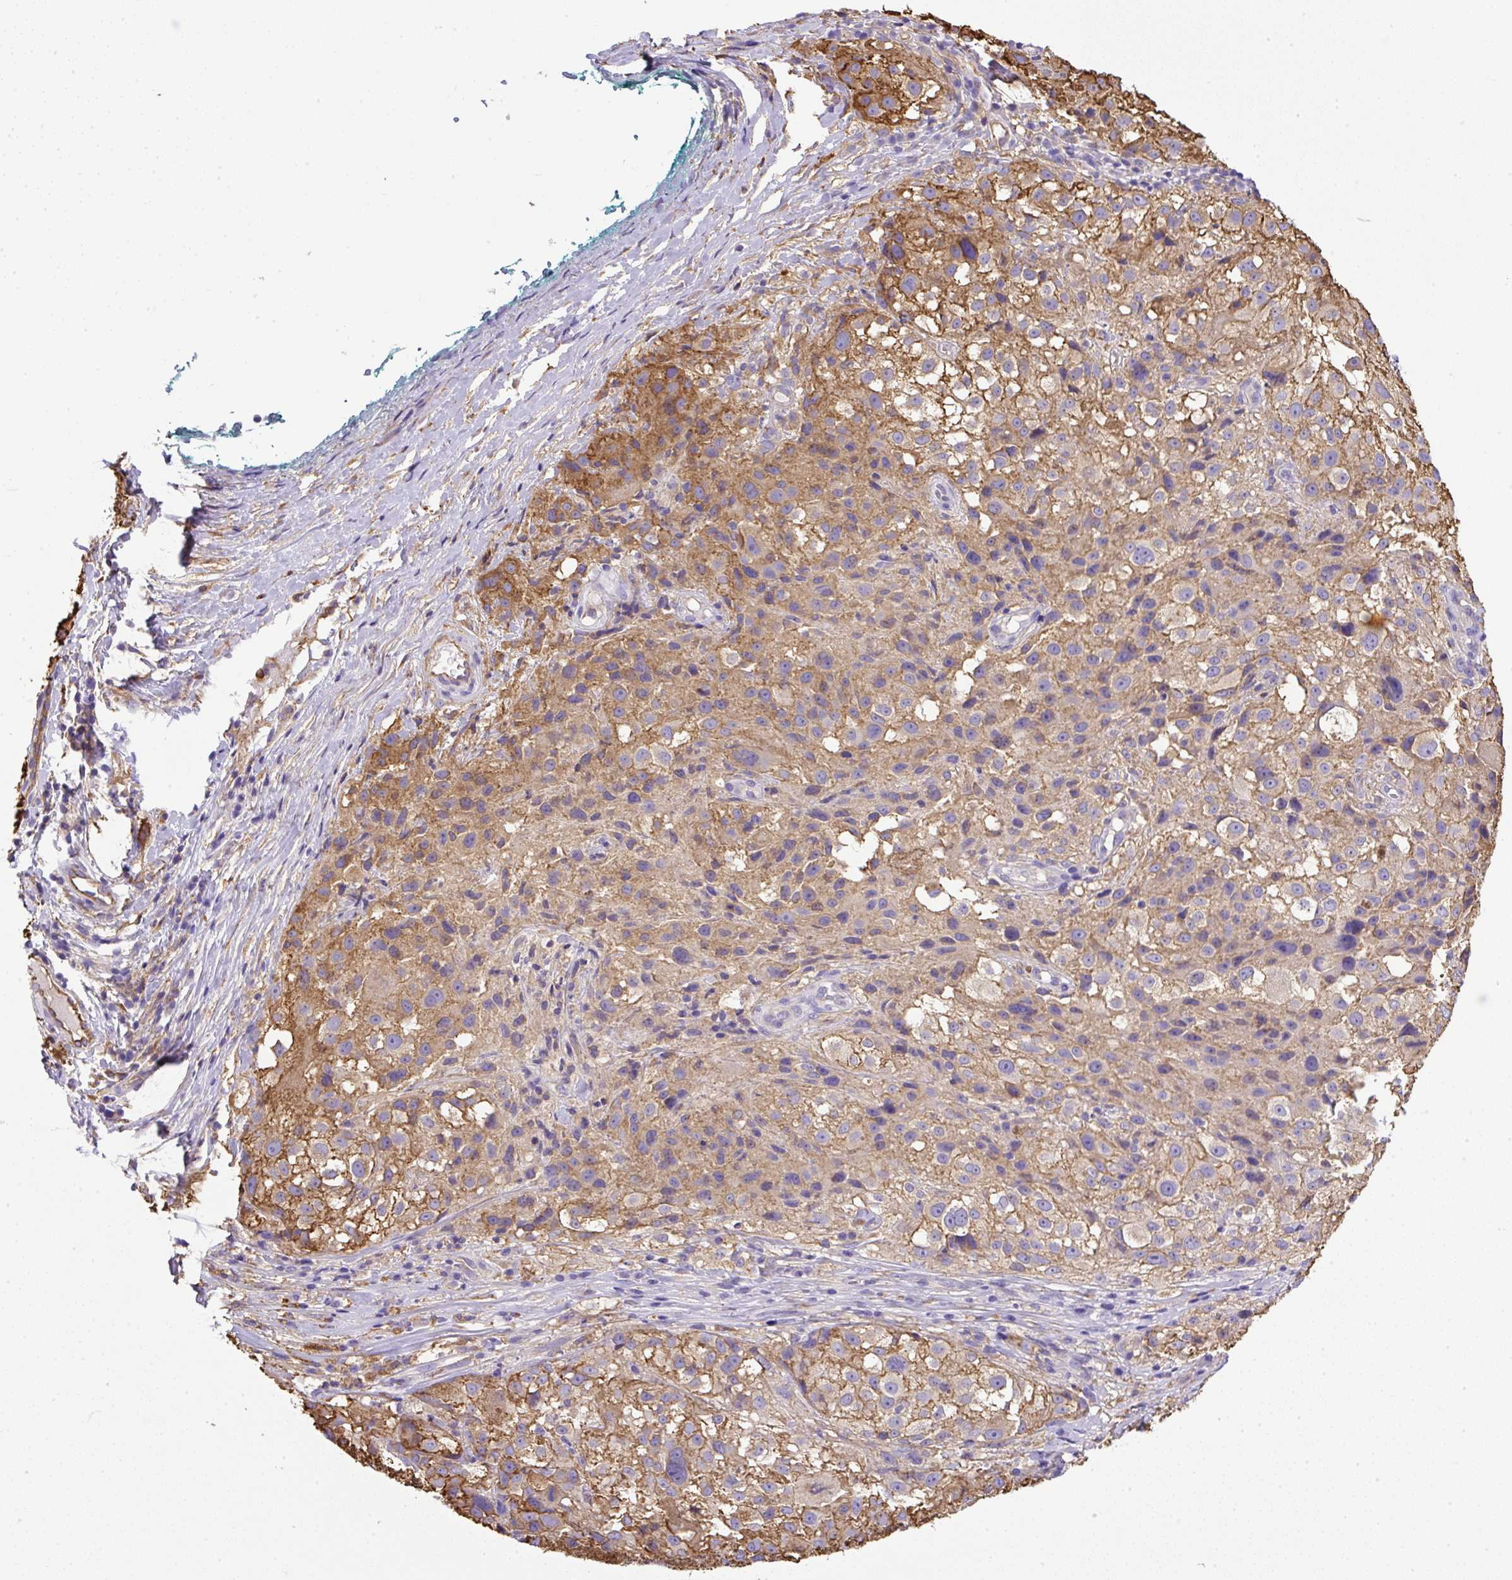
{"staining": {"intensity": "moderate", "quantity": "25%-75%", "location": "cytoplasmic/membranous"}, "tissue": "melanoma", "cell_type": "Tumor cells", "image_type": "cancer", "snomed": [{"axis": "morphology", "description": "Necrosis, NOS"}, {"axis": "morphology", "description": "Malignant melanoma, NOS"}, {"axis": "topography", "description": "Skin"}], "caption": "Immunohistochemical staining of malignant melanoma displays medium levels of moderate cytoplasmic/membranous protein positivity in approximately 25%-75% of tumor cells. (brown staining indicates protein expression, while blue staining denotes nuclei).", "gene": "MAGEB5", "patient": {"sex": "female", "age": 87}}